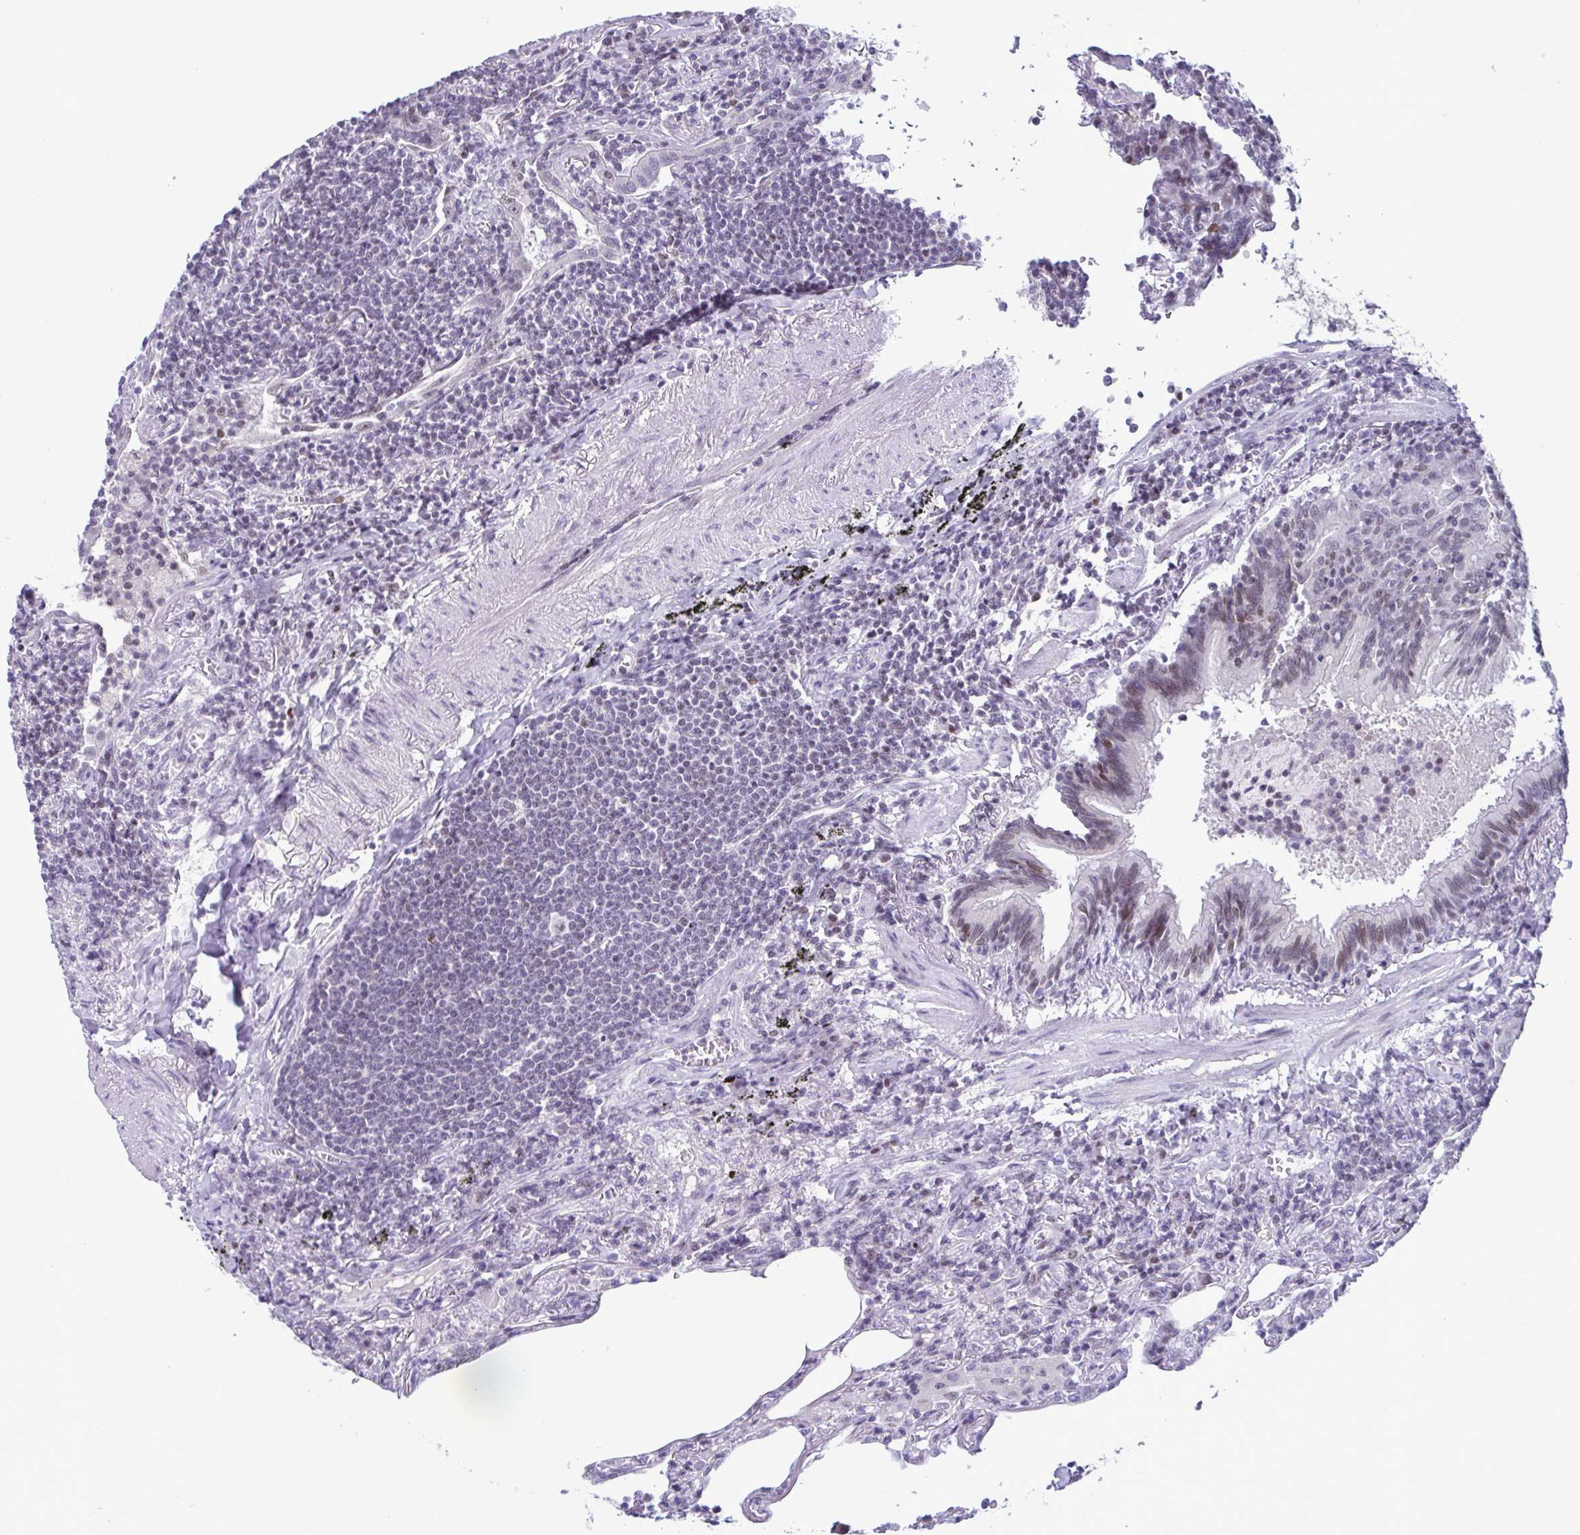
{"staining": {"intensity": "negative", "quantity": "none", "location": "none"}, "tissue": "lymphoma", "cell_type": "Tumor cells", "image_type": "cancer", "snomed": [{"axis": "morphology", "description": "Malignant lymphoma, non-Hodgkin's type, Low grade"}, {"axis": "topography", "description": "Lung"}], "caption": "This is an immunohistochemistry histopathology image of human low-grade malignant lymphoma, non-Hodgkin's type. There is no positivity in tumor cells.", "gene": "IRF1", "patient": {"sex": "female", "age": 71}}